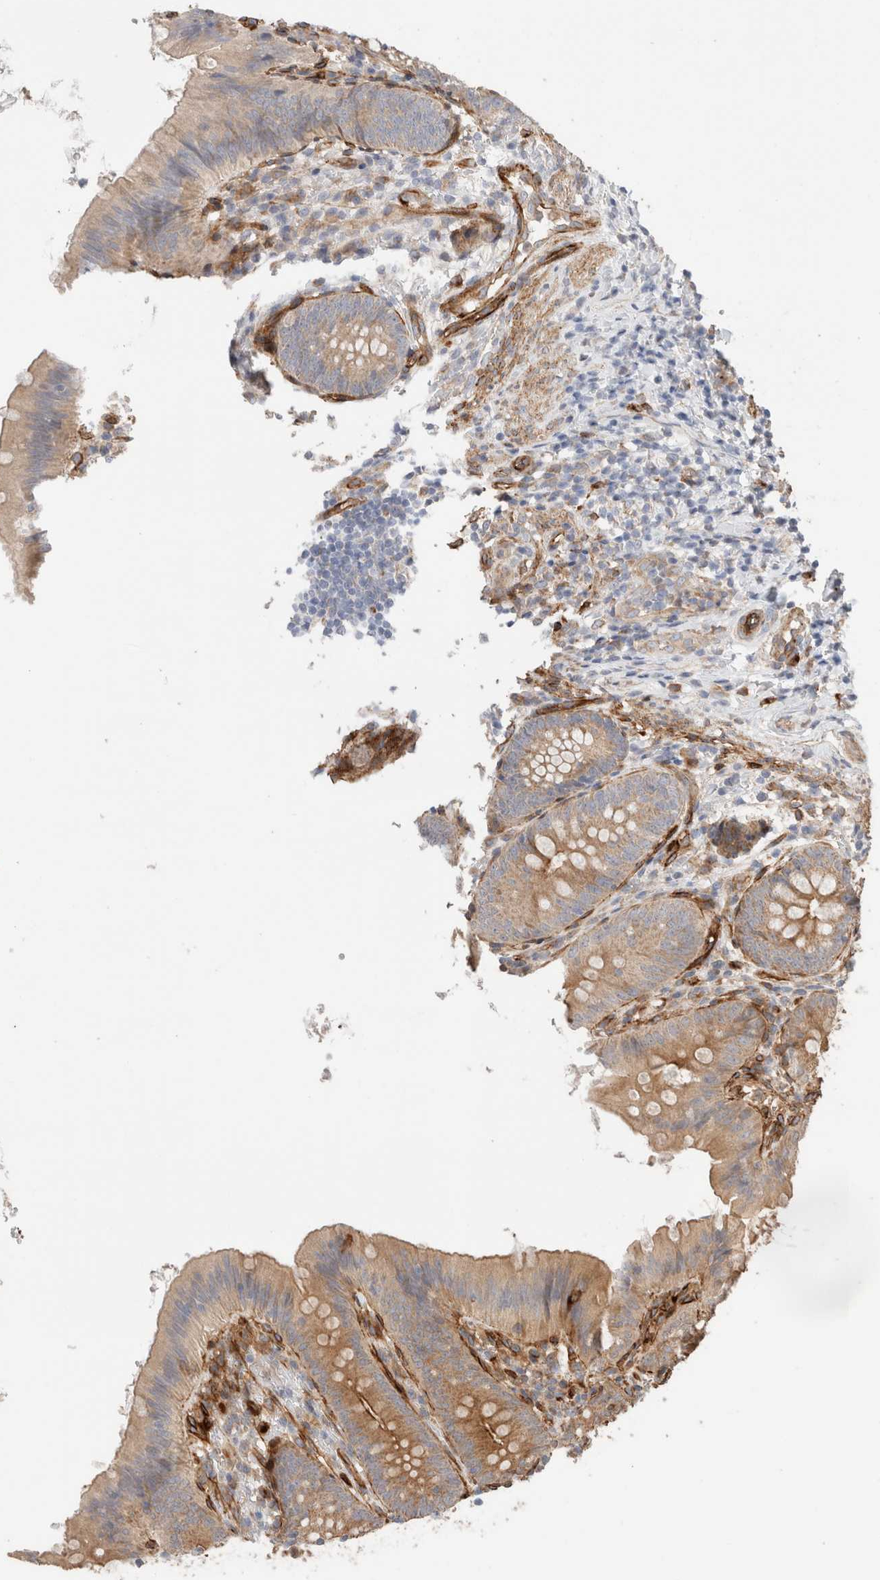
{"staining": {"intensity": "weak", "quantity": "25%-75%", "location": "cytoplasmic/membranous"}, "tissue": "appendix", "cell_type": "Glandular cells", "image_type": "normal", "snomed": [{"axis": "morphology", "description": "Normal tissue, NOS"}, {"axis": "topography", "description": "Appendix"}], "caption": "IHC image of normal appendix: human appendix stained using immunohistochemistry (IHC) exhibits low levels of weak protein expression localized specifically in the cytoplasmic/membranous of glandular cells, appearing as a cytoplasmic/membranous brown color.", "gene": "RAB32", "patient": {"sex": "male", "age": 1}}